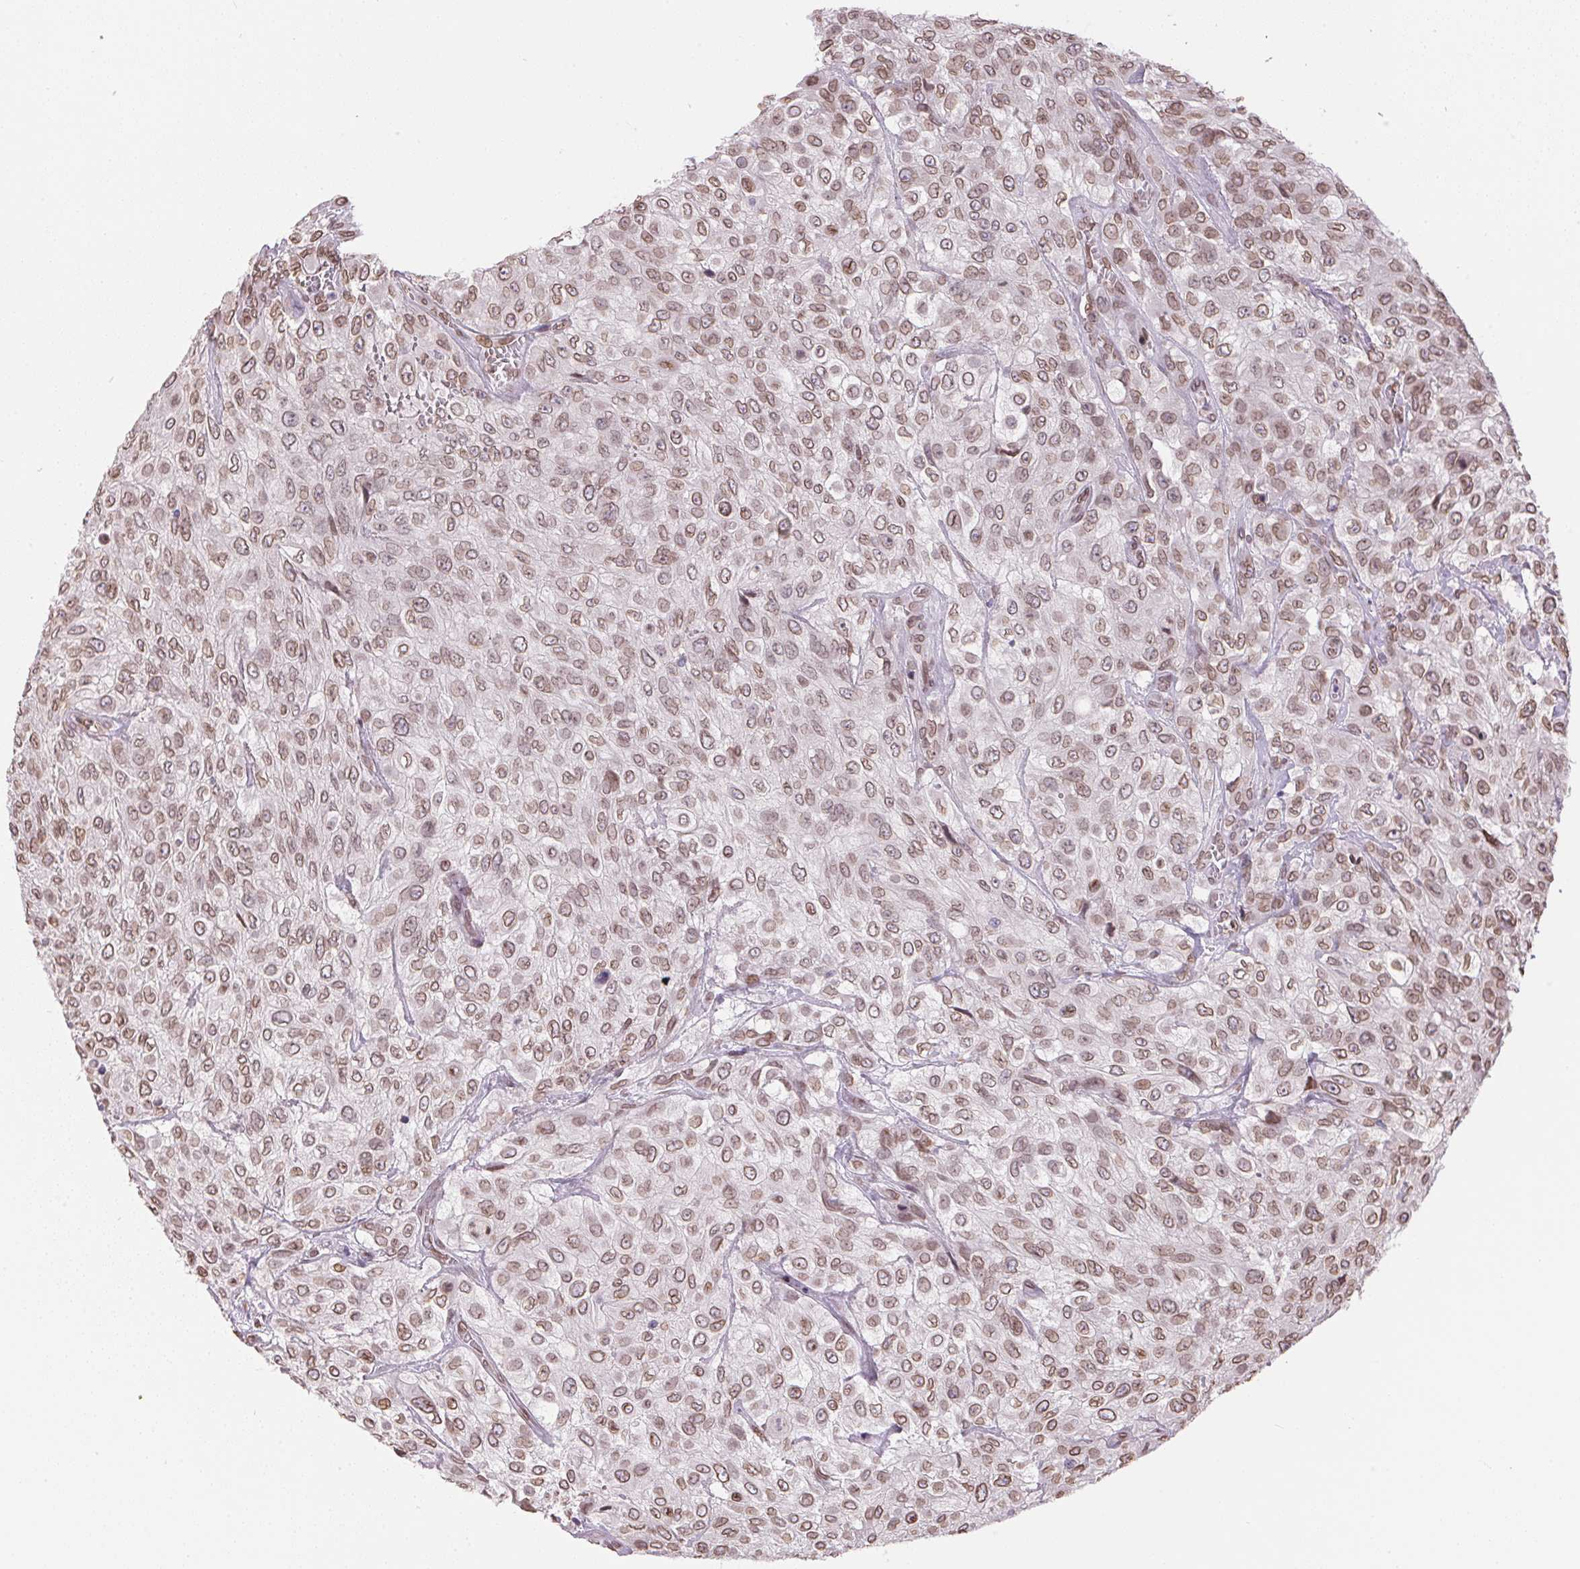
{"staining": {"intensity": "moderate", "quantity": ">75%", "location": "cytoplasmic/membranous,nuclear"}, "tissue": "urothelial cancer", "cell_type": "Tumor cells", "image_type": "cancer", "snomed": [{"axis": "morphology", "description": "Urothelial carcinoma, High grade"}, {"axis": "topography", "description": "Urinary bladder"}], "caption": "Immunohistochemical staining of urothelial cancer displays medium levels of moderate cytoplasmic/membranous and nuclear positivity in approximately >75% of tumor cells. (DAB (3,3'-diaminobenzidine) IHC with brightfield microscopy, high magnification).", "gene": "TMEM175", "patient": {"sex": "male", "age": 57}}